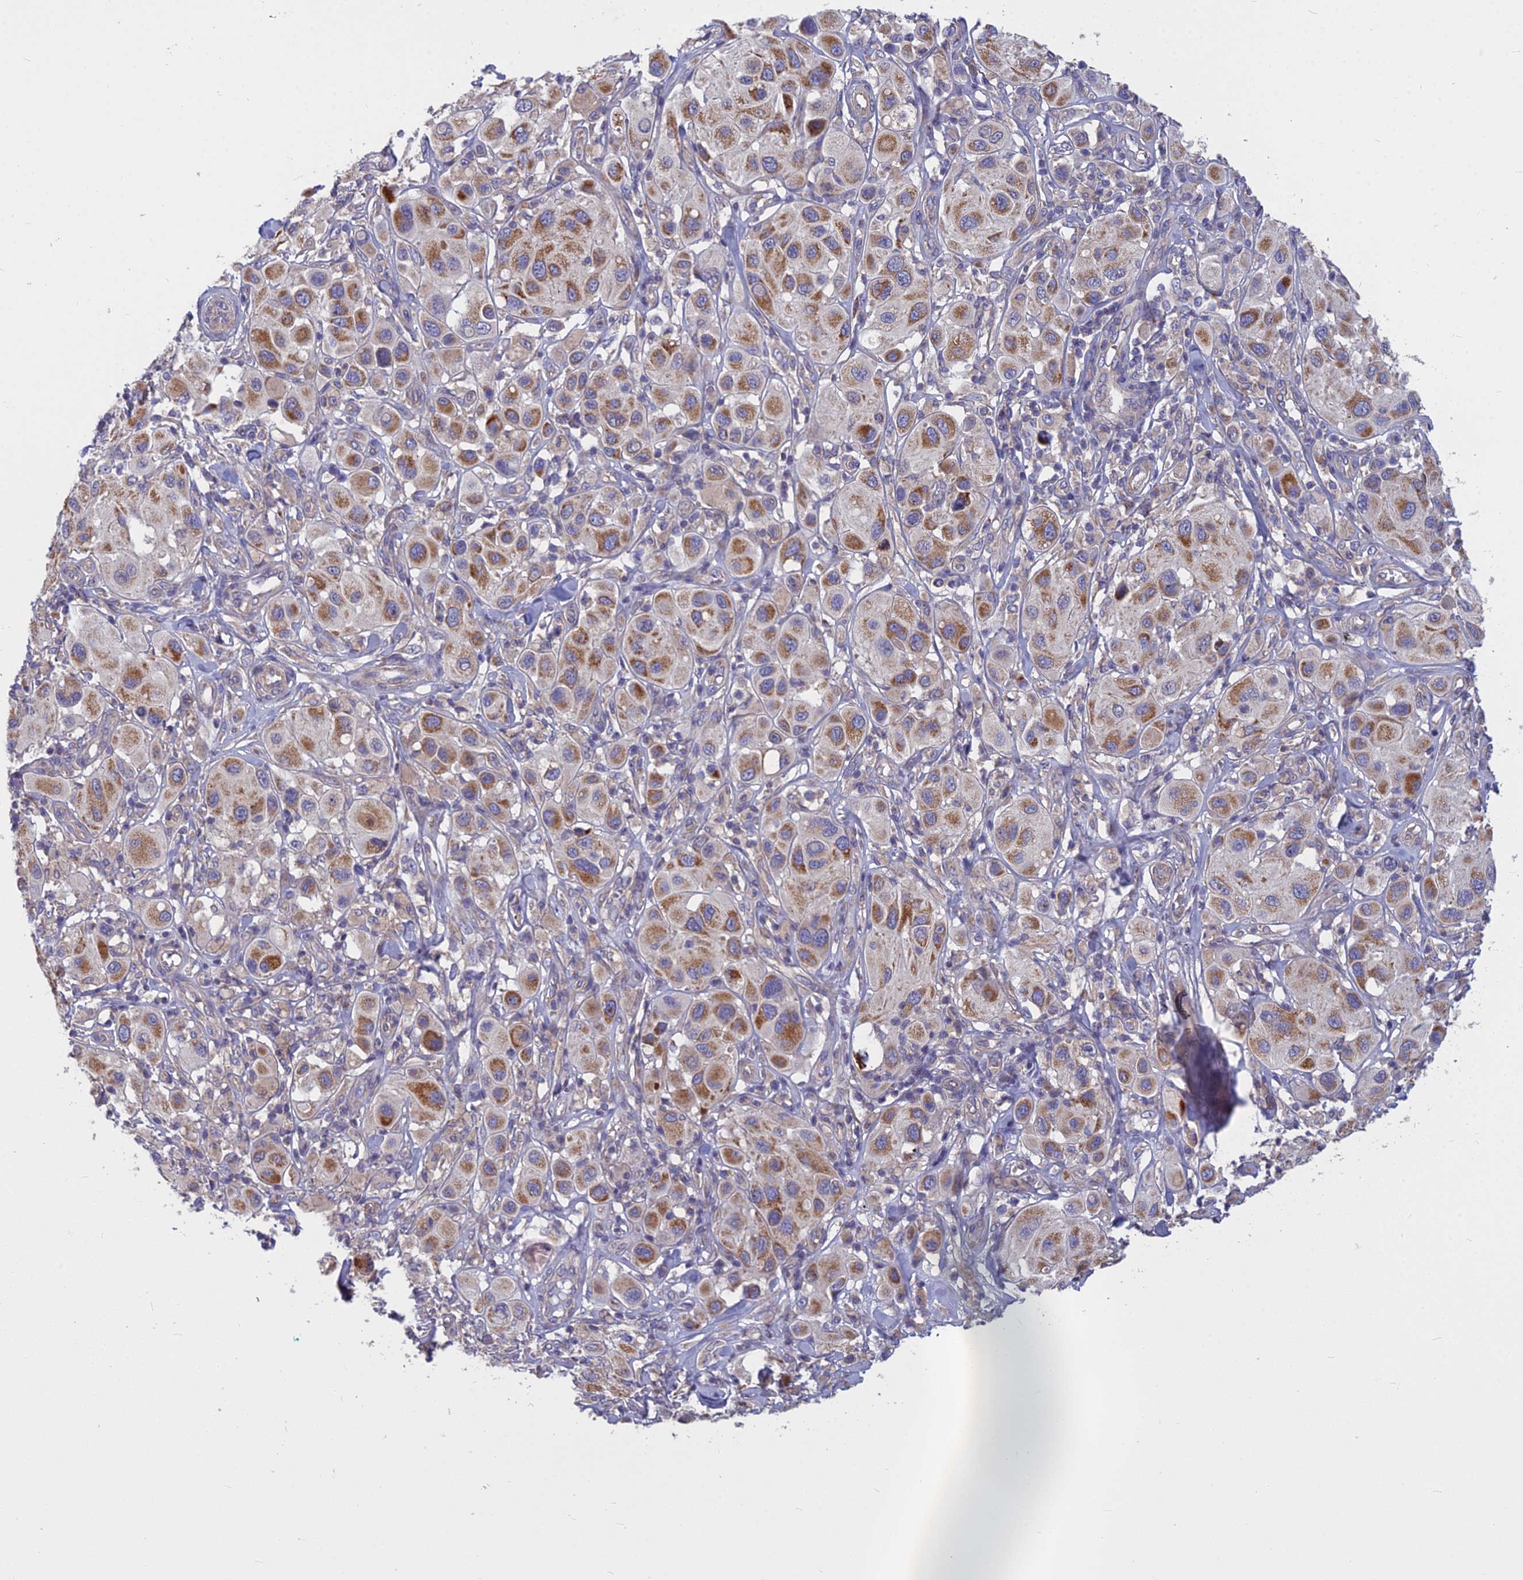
{"staining": {"intensity": "moderate", "quantity": ">75%", "location": "cytoplasmic/membranous"}, "tissue": "melanoma", "cell_type": "Tumor cells", "image_type": "cancer", "snomed": [{"axis": "morphology", "description": "Malignant melanoma, Metastatic site"}, {"axis": "topography", "description": "Skin"}], "caption": "Tumor cells display moderate cytoplasmic/membranous positivity in about >75% of cells in malignant melanoma (metastatic site).", "gene": "COX20", "patient": {"sex": "male", "age": 41}}